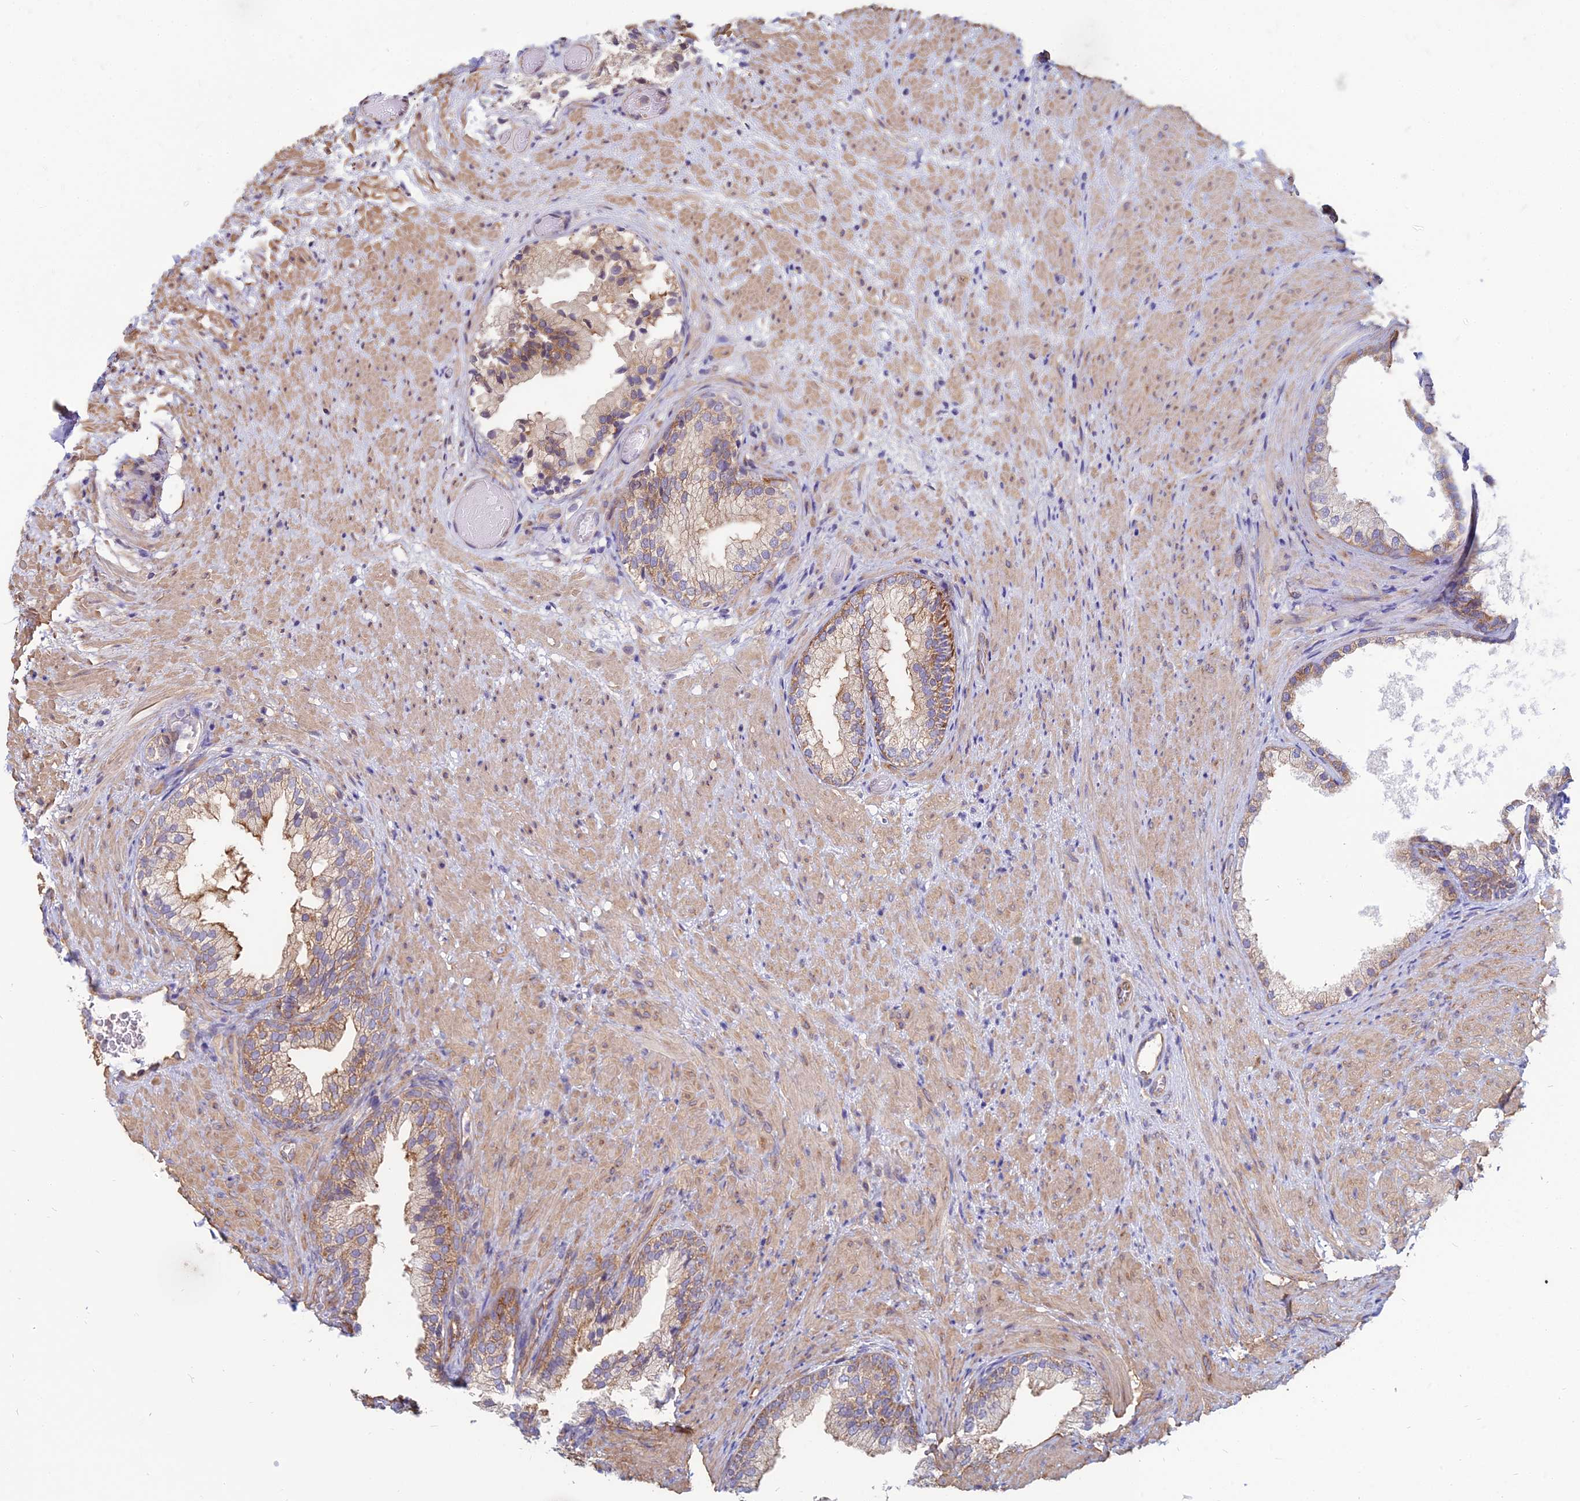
{"staining": {"intensity": "moderate", "quantity": "25%-75%", "location": "cytoplasmic/membranous"}, "tissue": "prostate", "cell_type": "Glandular cells", "image_type": "normal", "snomed": [{"axis": "morphology", "description": "Normal tissue, NOS"}, {"axis": "topography", "description": "Prostate"}], "caption": "A medium amount of moderate cytoplasmic/membranous expression is appreciated in approximately 25%-75% of glandular cells in benign prostate. Immunohistochemistry stains the protein in brown and the nuclei are stained blue.", "gene": "TXLNA", "patient": {"sex": "male", "age": 76}}